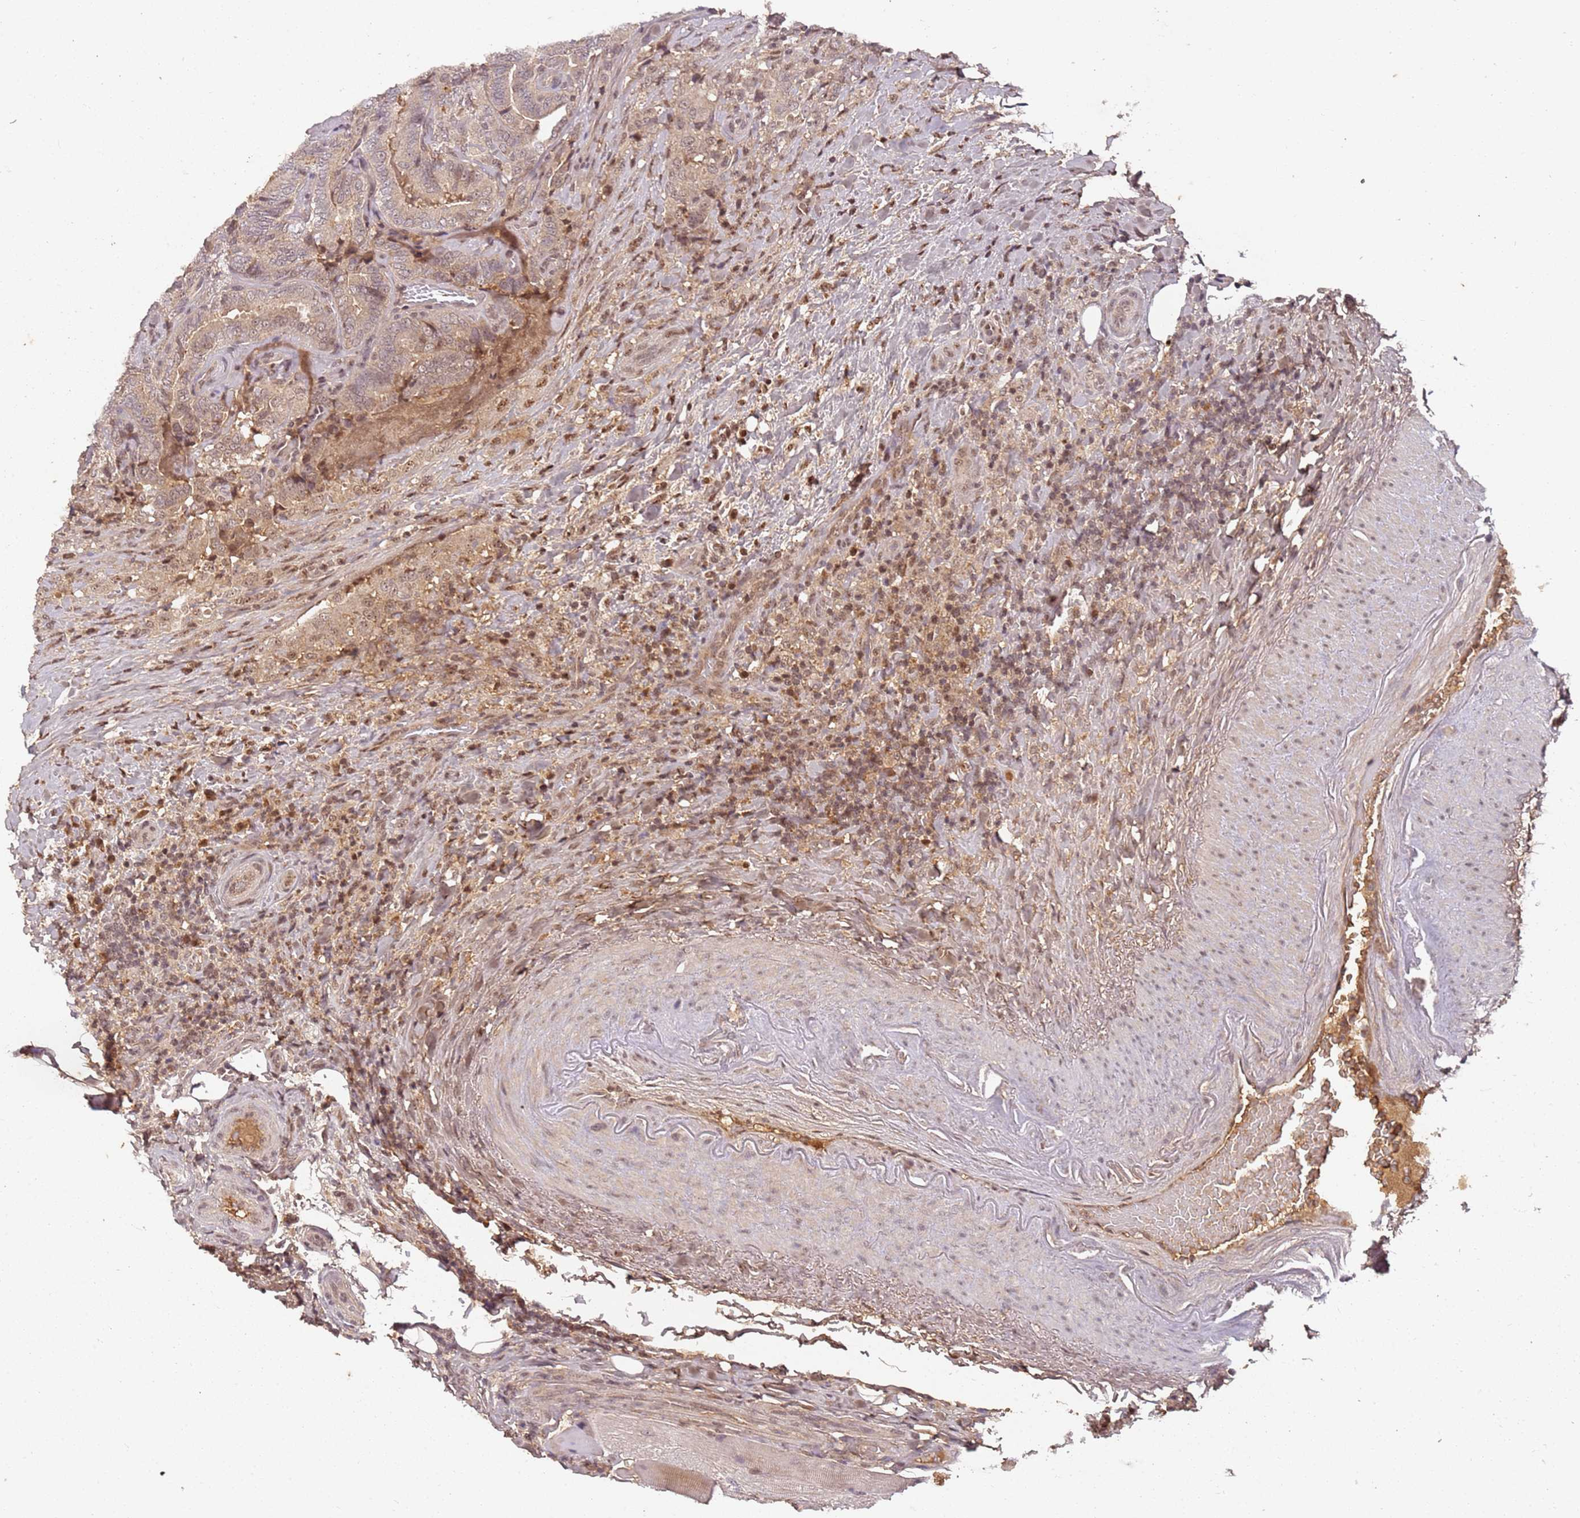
{"staining": {"intensity": "moderate", "quantity": "25%-75%", "location": "nuclear"}, "tissue": "thyroid cancer", "cell_type": "Tumor cells", "image_type": "cancer", "snomed": [{"axis": "morphology", "description": "Papillary adenocarcinoma, NOS"}, {"axis": "topography", "description": "Thyroid gland"}], "caption": "Immunohistochemical staining of human thyroid papillary adenocarcinoma exhibits medium levels of moderate nuclear expression in about 25%-75% of tumor cells. The staining was performed using DAB (3,3'-diaminobenzidine), with brown indicating positive protein expression. Nuclei are stained blue with hematoxylin.", "gene": "COL1A2", "patient": {"sex": "male", "age": 61}}